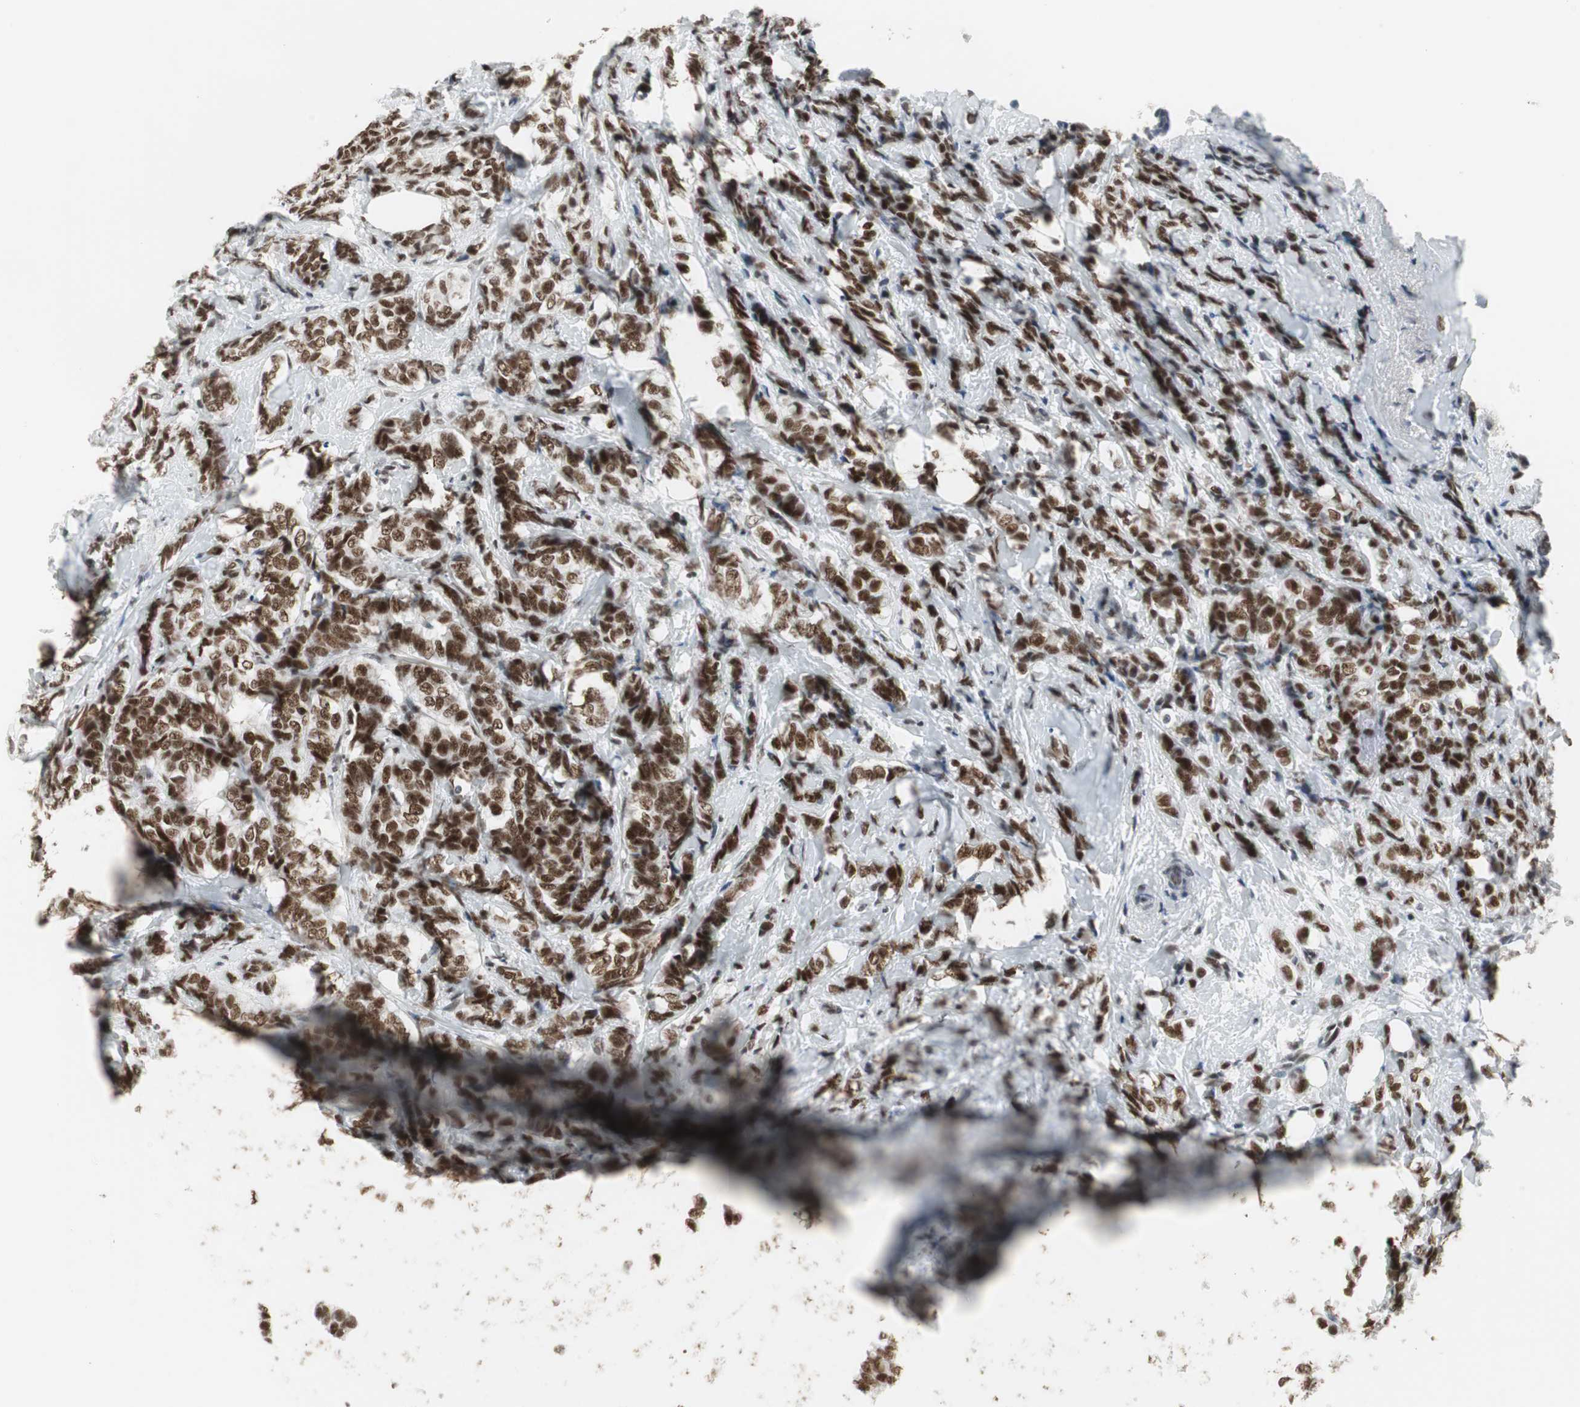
{"staining": {"intensity": "strong", "quantity": ">75%", "location": "nuclear"}, "tissue": "breast cancer", "cell_type": "Tumor cells", "image_type": "cancer", "snomed": [{"axis": "morphology", "description": "Lobular carcinoma"}, {"axis": "topography", "description": "Breast"}], "caption": "DAB (3,3'-diaminobenzidine) immunohistochemical staining of breast lobular carcinoma reveals strong nuclear protein expression in approximately >75% of tumor cells.", "gene": "RTF1", "patient": {"sex": "female", "age": 60}}